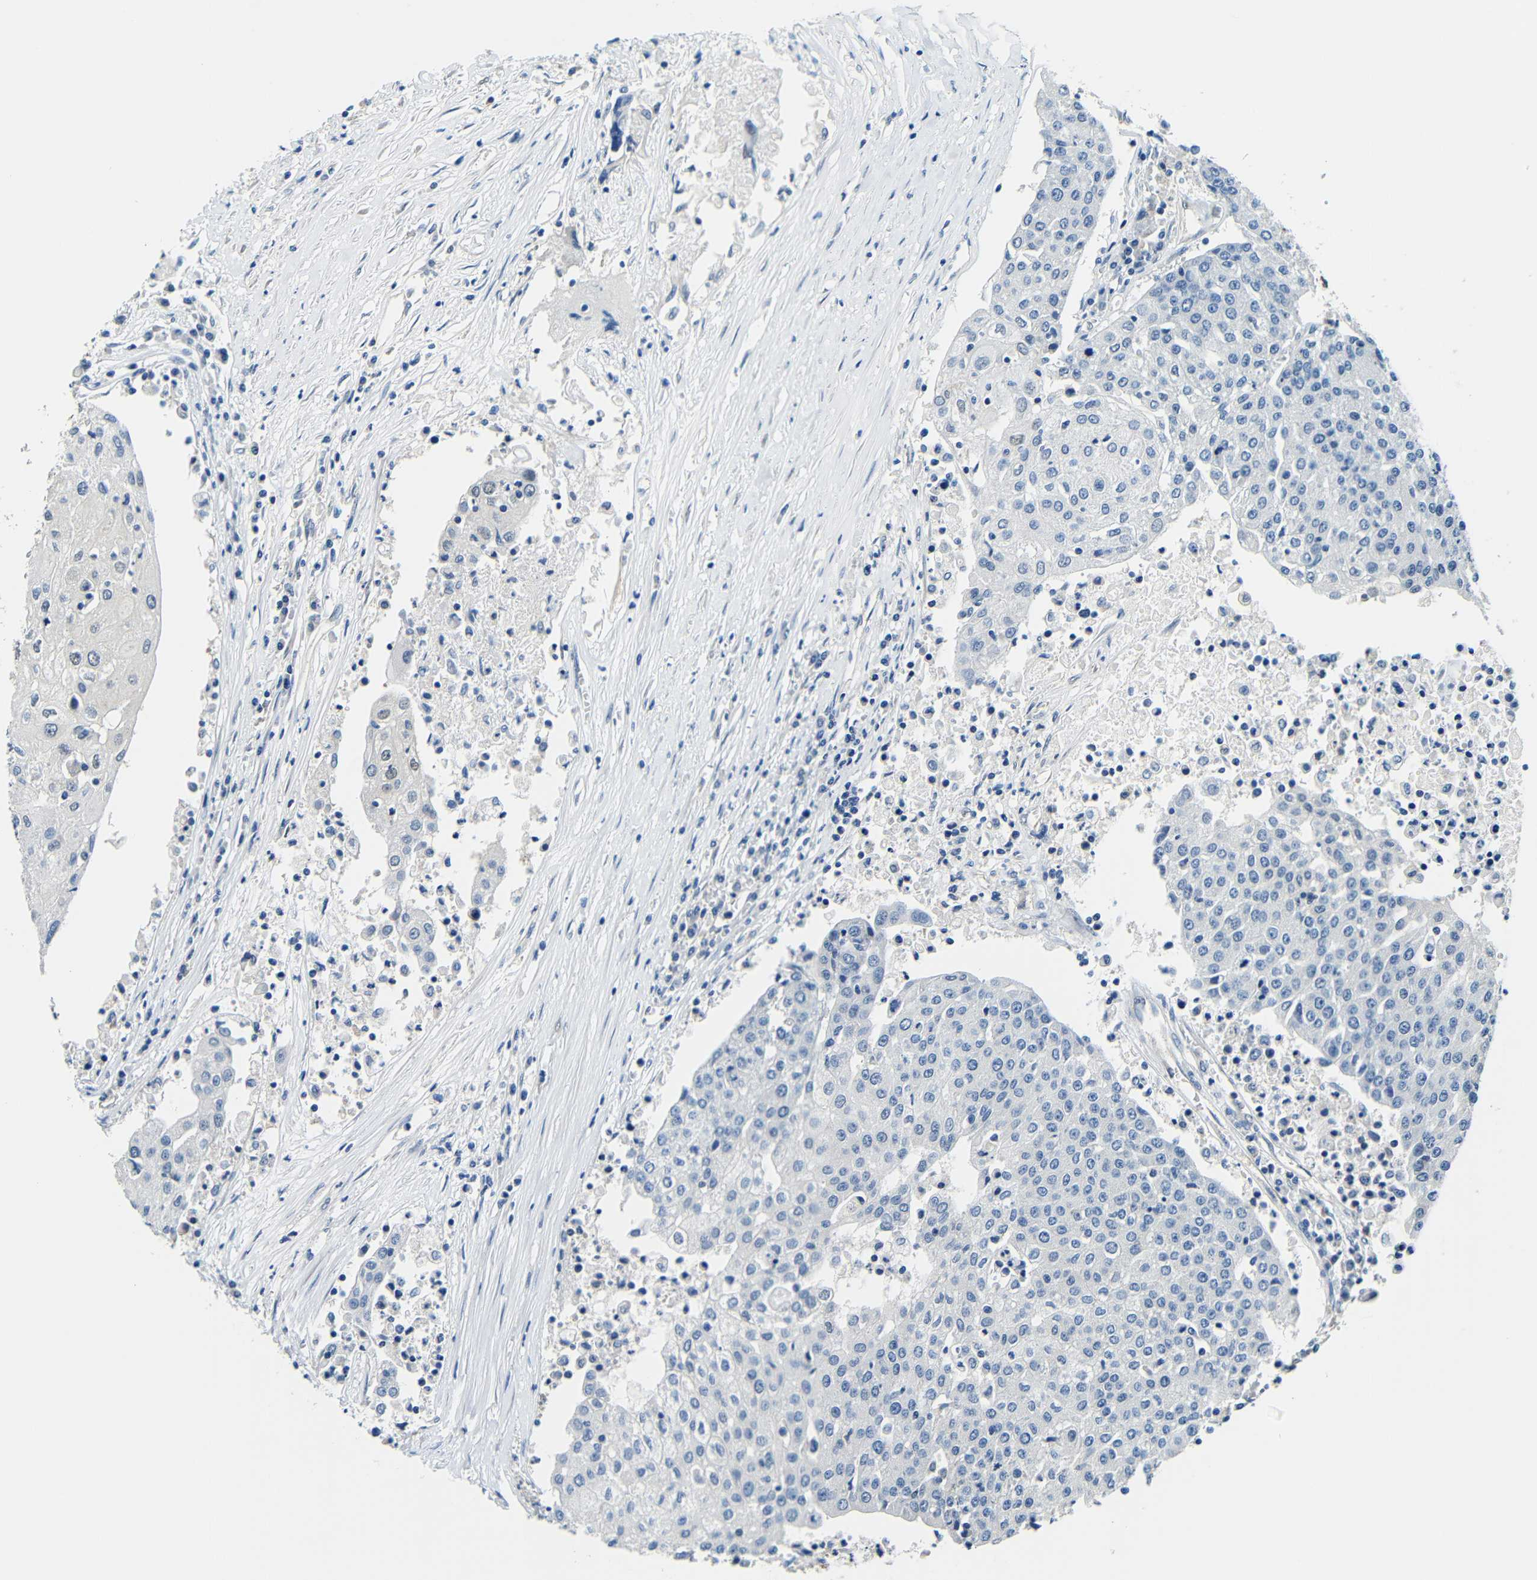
{"staining": {"intensity": "negative", "quantity": "none", "location": "none"}, "tissue": "urothelial cancer", "cell_type": "Tumor cells", "image_type": "cancer", "snomed": [{"axis": "morphology", "description": "Urothelial carcinoma, High grade"}, {"axis": "topography", "description": "Urinary bladder"}], "caption": "This is an immunohistochemistry micrograph of human high-grade urothelial carcinoma. There is no staining in tumor cells.", "gene": "ADAP1", "patient": {"sex": "female", "age": 85}}